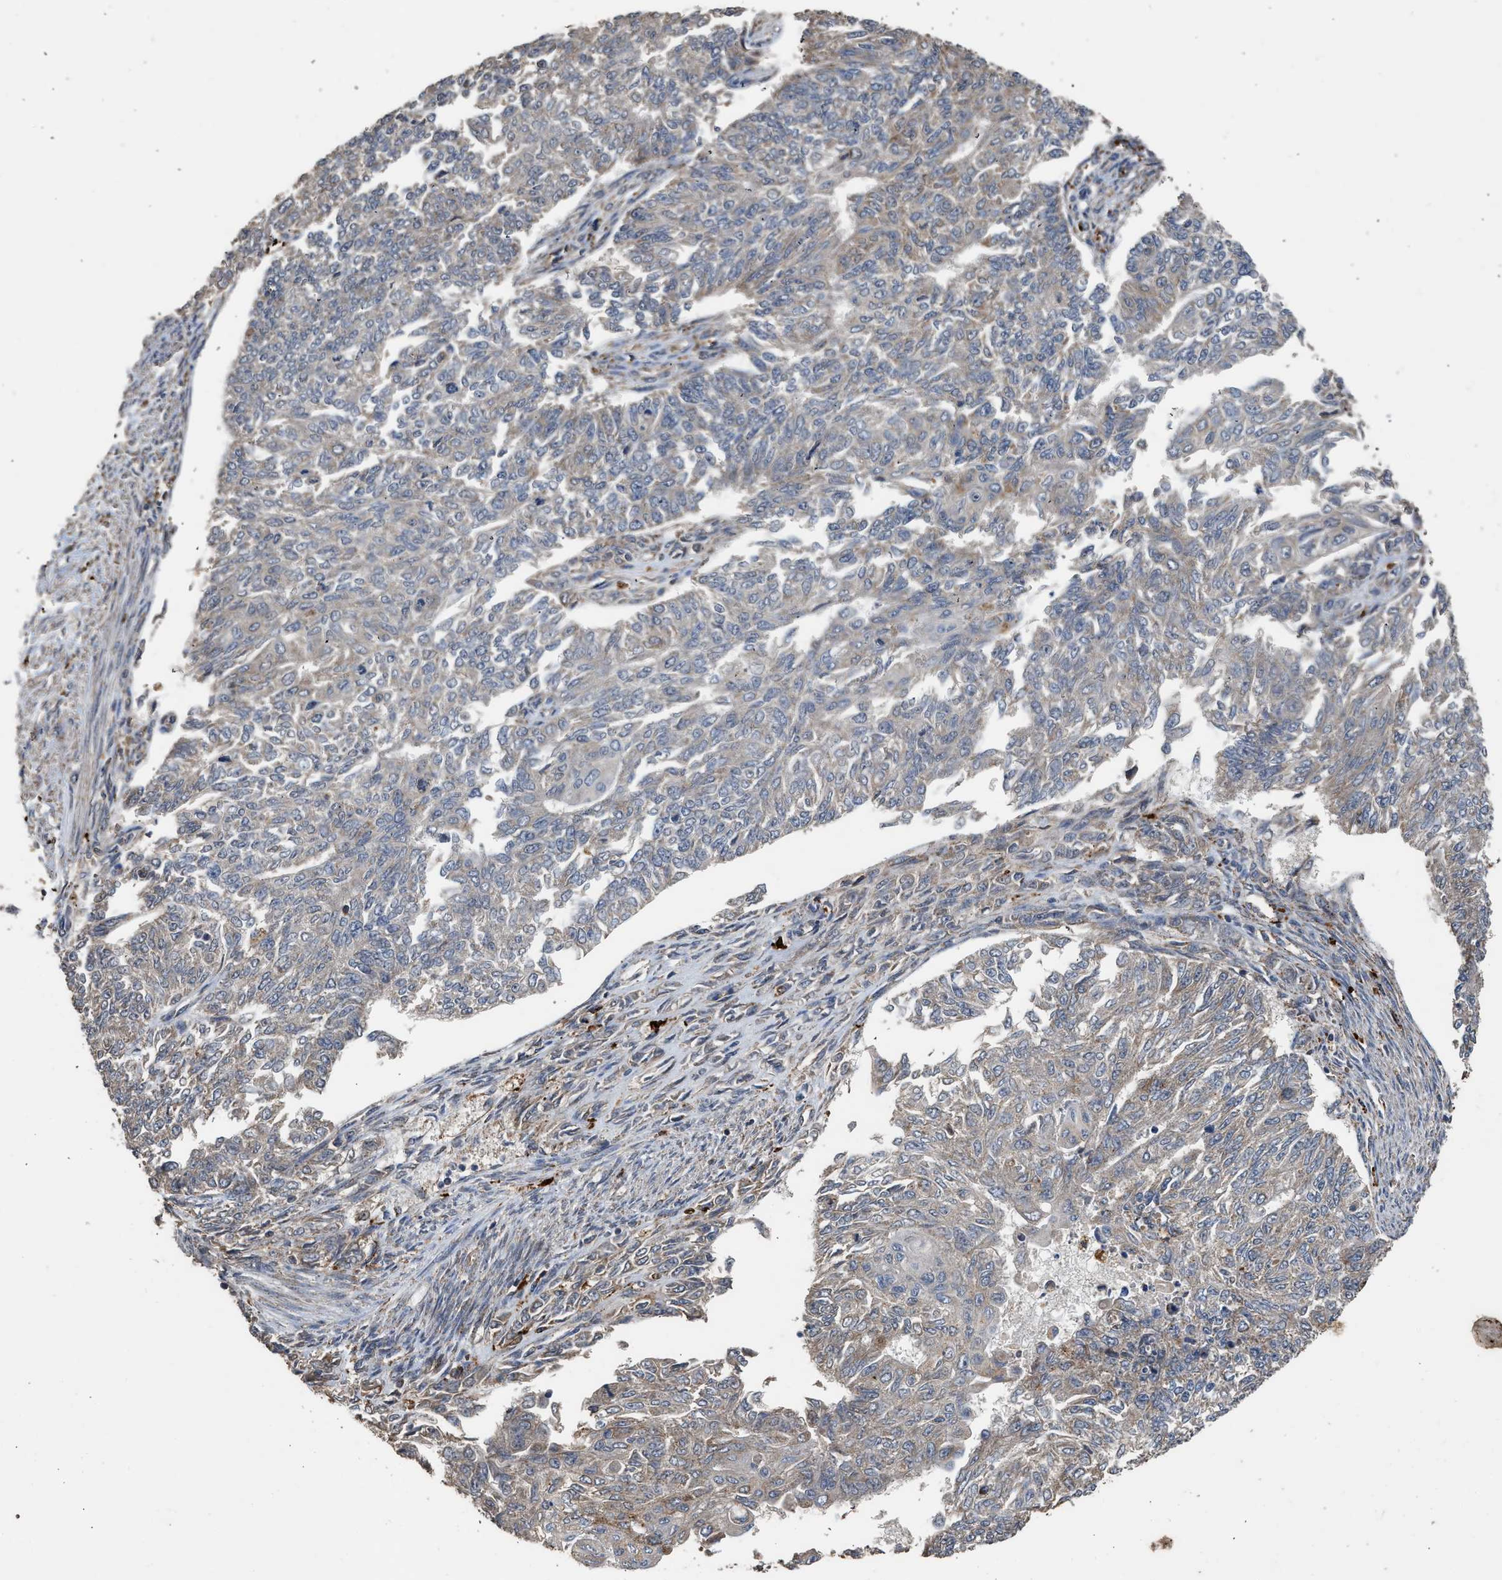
{"staining": {"intensity": "weak", "quantity": ">75%", "location": "cytoplasmic/membranous"}, "tissue": "endometrial cancer", "cell_type": "Tumor cells", "image_type": "cancer", "snomed": [{"axis": "morphology", "description": "Adenocarcinoma, NOS"}, {"axis": "topography", "description": "Endometrium"}], "caption": "Endometrial adenocarcinoma stained with DAB immunohistochemistry displays low levels of weak cytoplasmic/membranous staining in about >75% of tumor cells.", "gene": "CTSV", "patient": {"sex": "female", "age": 32}}